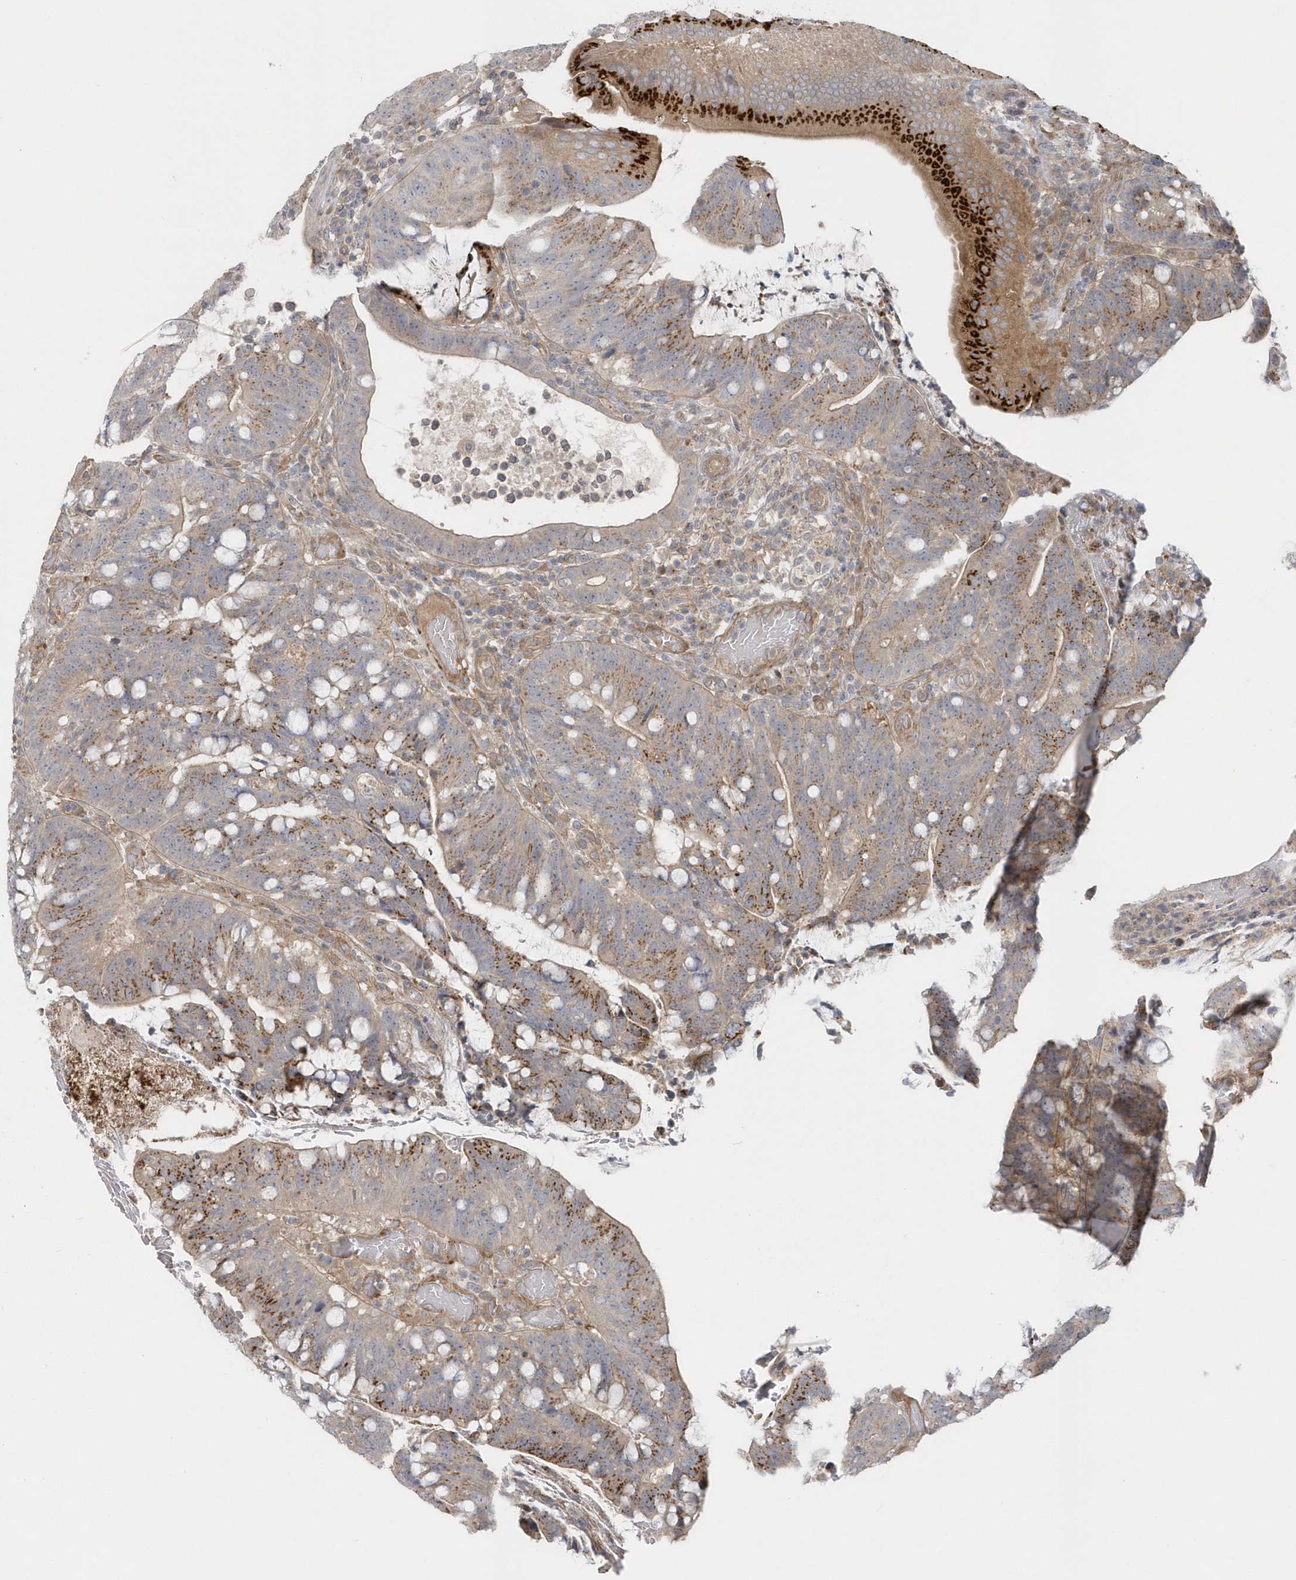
{"staining": {"intensity": "moderate", "quantity": ">75%", "location": "cytoplasmic/membranous"}, "tissue": "colorectal cancer", "cell_type": "Tumor cells", "image_type": "cancer", "snomed": [{"axis": "morphology", "description": "Adenocarcinoma, NOS"}, {"axis": "topography", "description": "Colon"}], "caption": "Colorectal adenocarcinoma was stained to show a protein in brown. There is medium levels of moderate cytoplasmic/membranous positivity in approximately >75% of tumor cells.", "gene": "ACTR1A", "patient": {"sex": "female", "age": 66}}